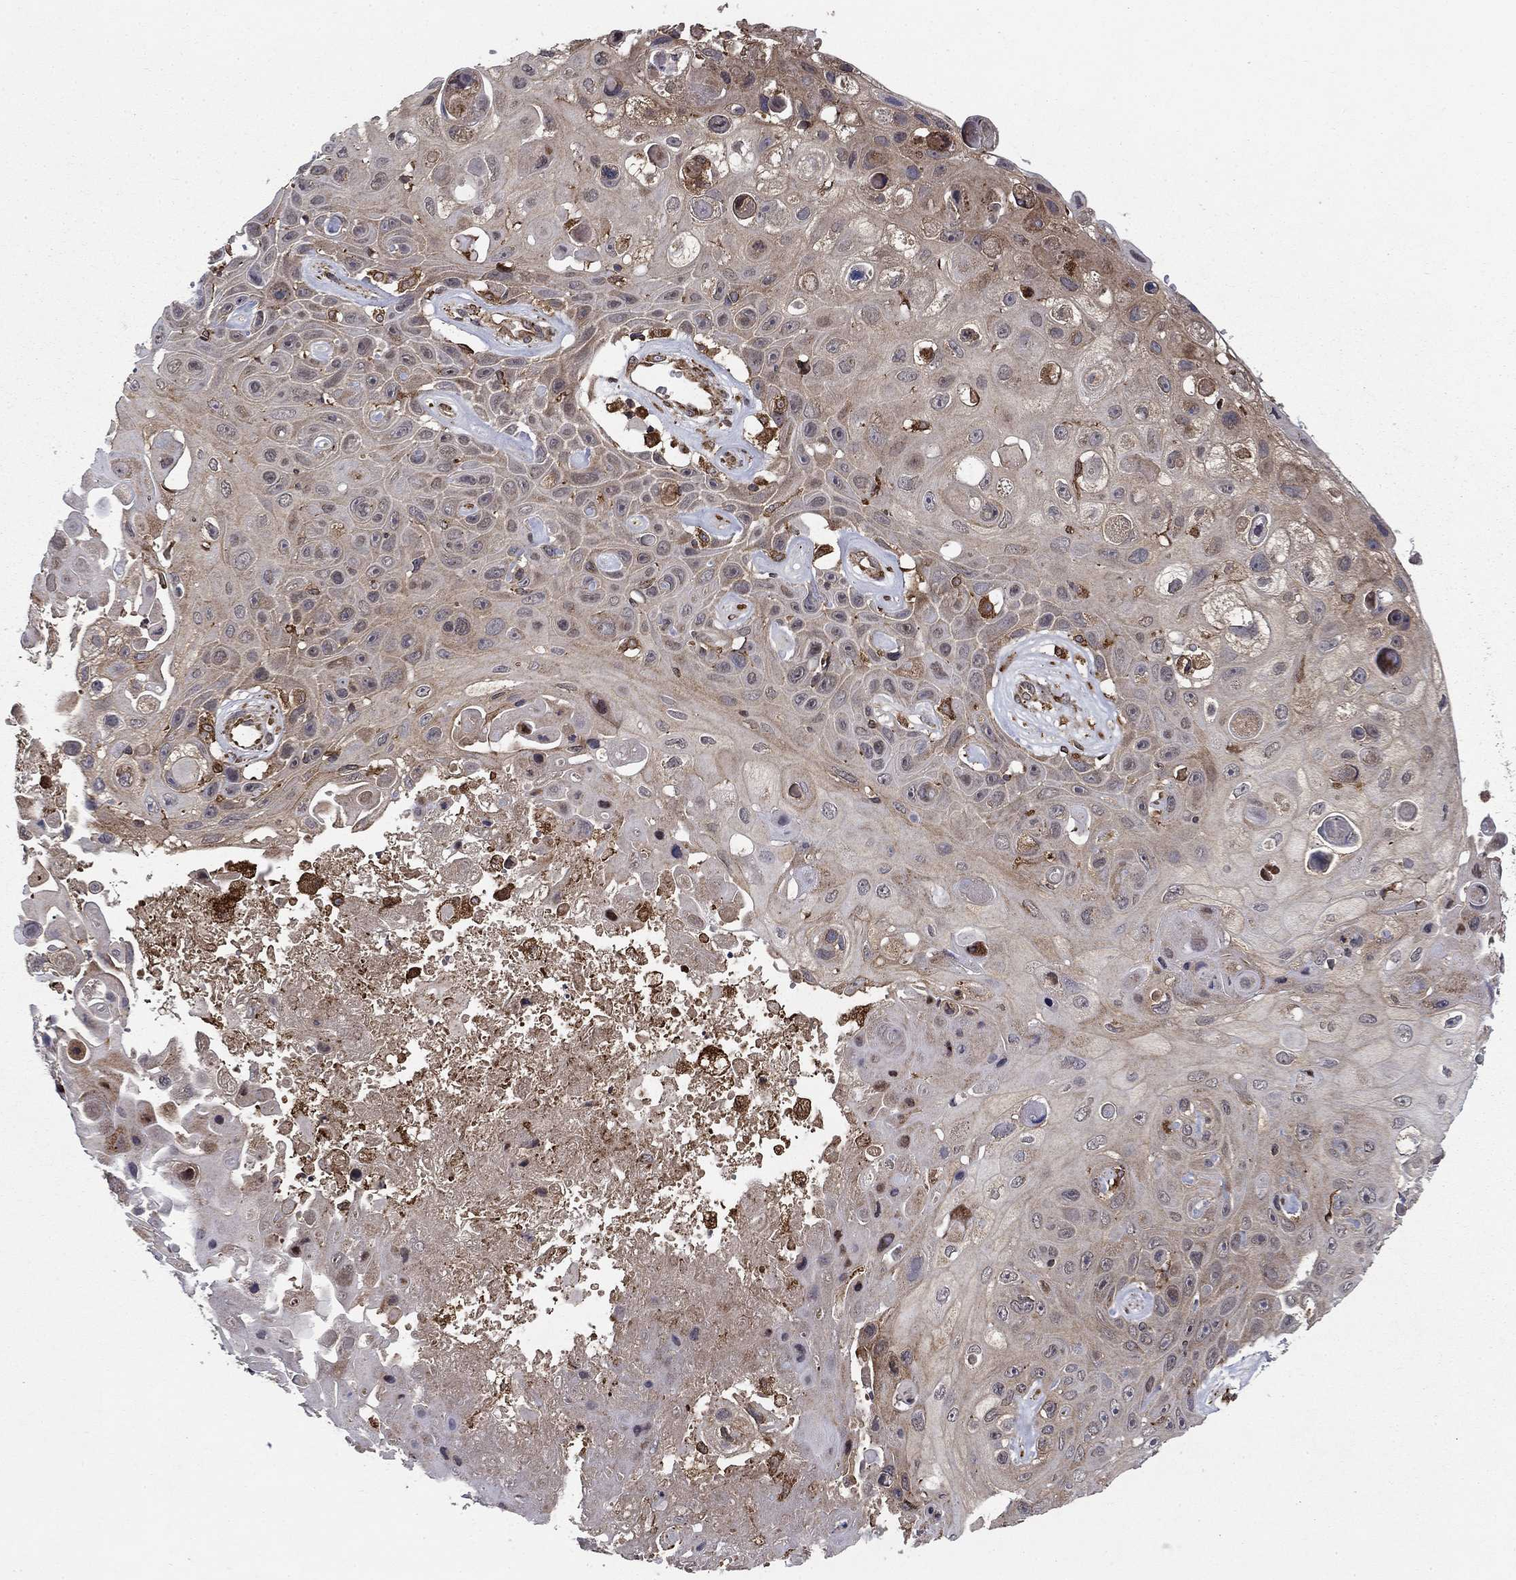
{"staining": {"intensity": "weak", "quantity": ">75%", "location": "cytoplasmic/membranous"}, "tissue": "skin cancer", "cell_type": "Tumor cells", "image_type": "cancer", "snomed": [{"axis": "morphology", "description": "Squamous cell carcinoma, NOS"}, {"axis": "topography", "description": "Skin"}], "caption": "Human skin squamous cell carcinoma stained with a protein marker demonstrates weak staining in tumor cells.", "gene": "BABAM2", "patient": {"sex": "male", "age": 82}}